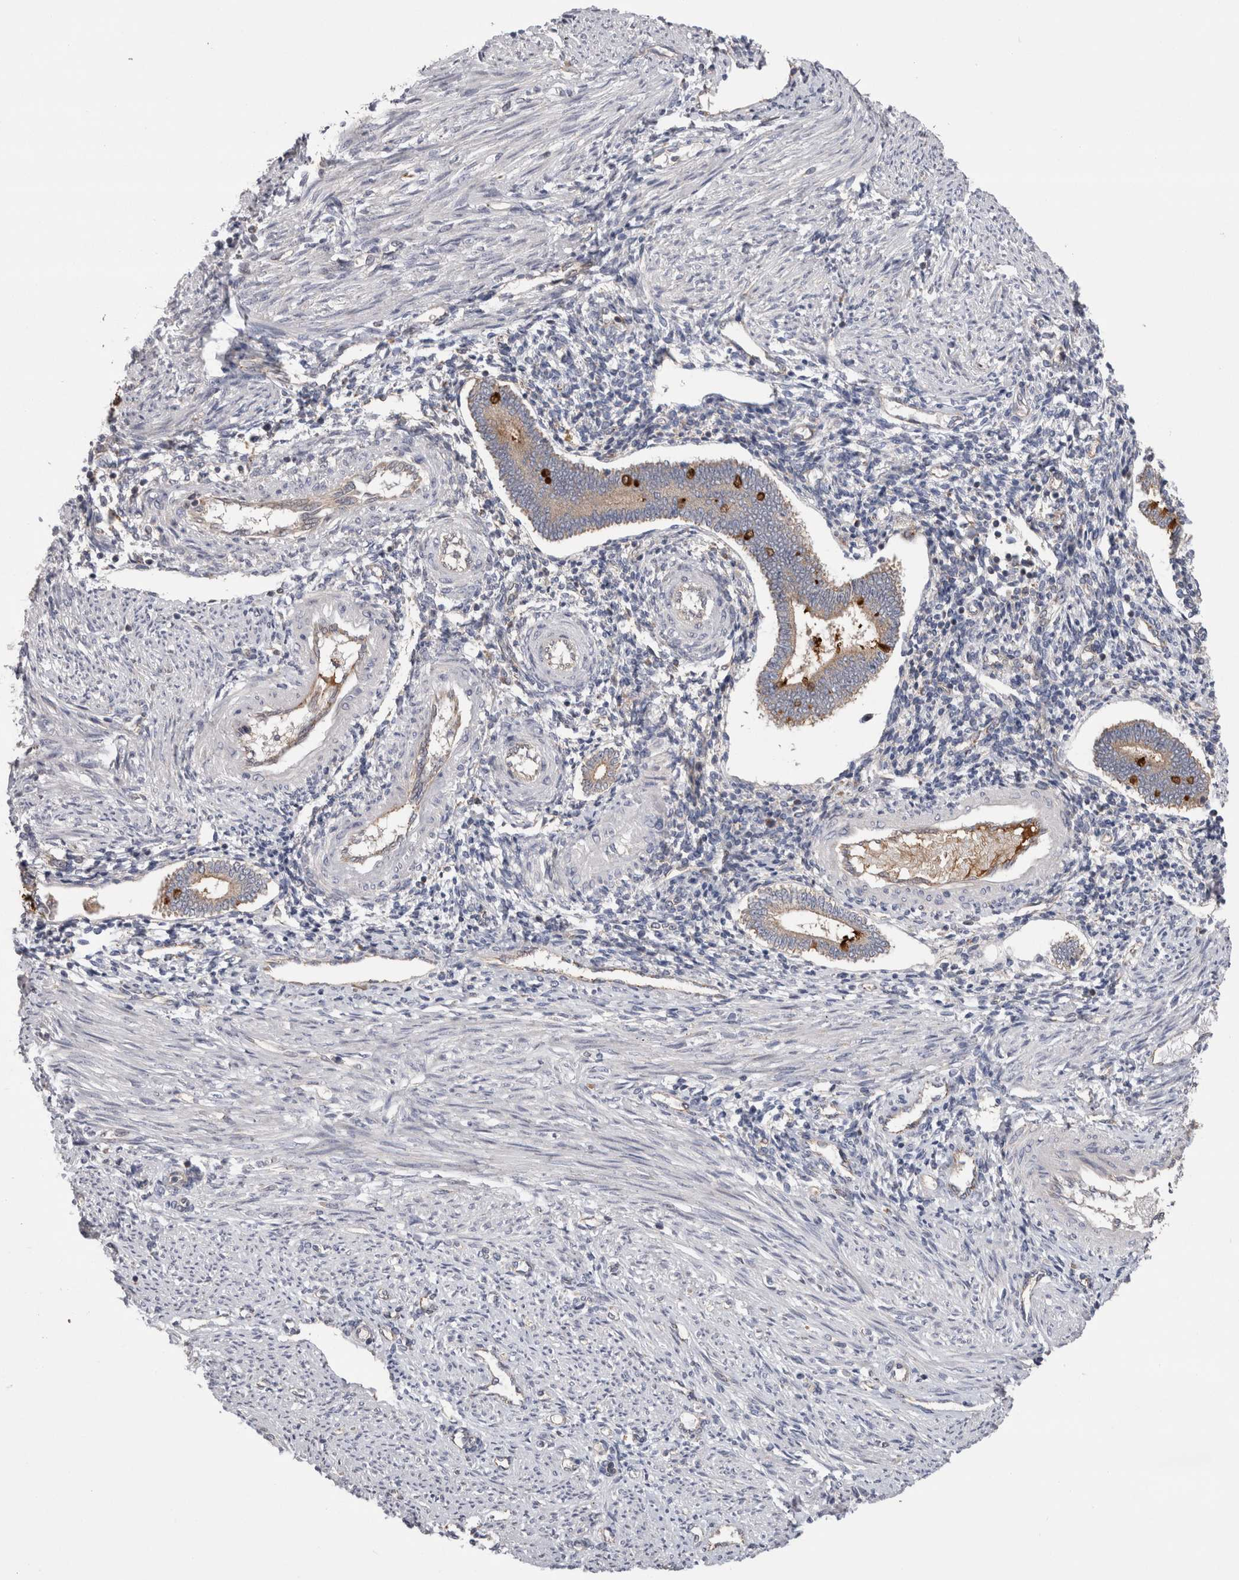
{"staining": {"intensity": "negative", "quantity": "none", "location": "none"}, "tissue": "endometrium", "cell_type": "Cells in endometrial stroma", "image_type": "normal", "snomed": [{"axis": "morphology", "description": "Normal tissue, NOS"}, {"axis": "topography", "description": "Endometrium"}], "caption": "A histopathology image of endometrium stained for a protein displays no brown staining in cells in endometrial stroma.", "gene": "DARS2", "patient": {"sex": "female", "age": 42}}